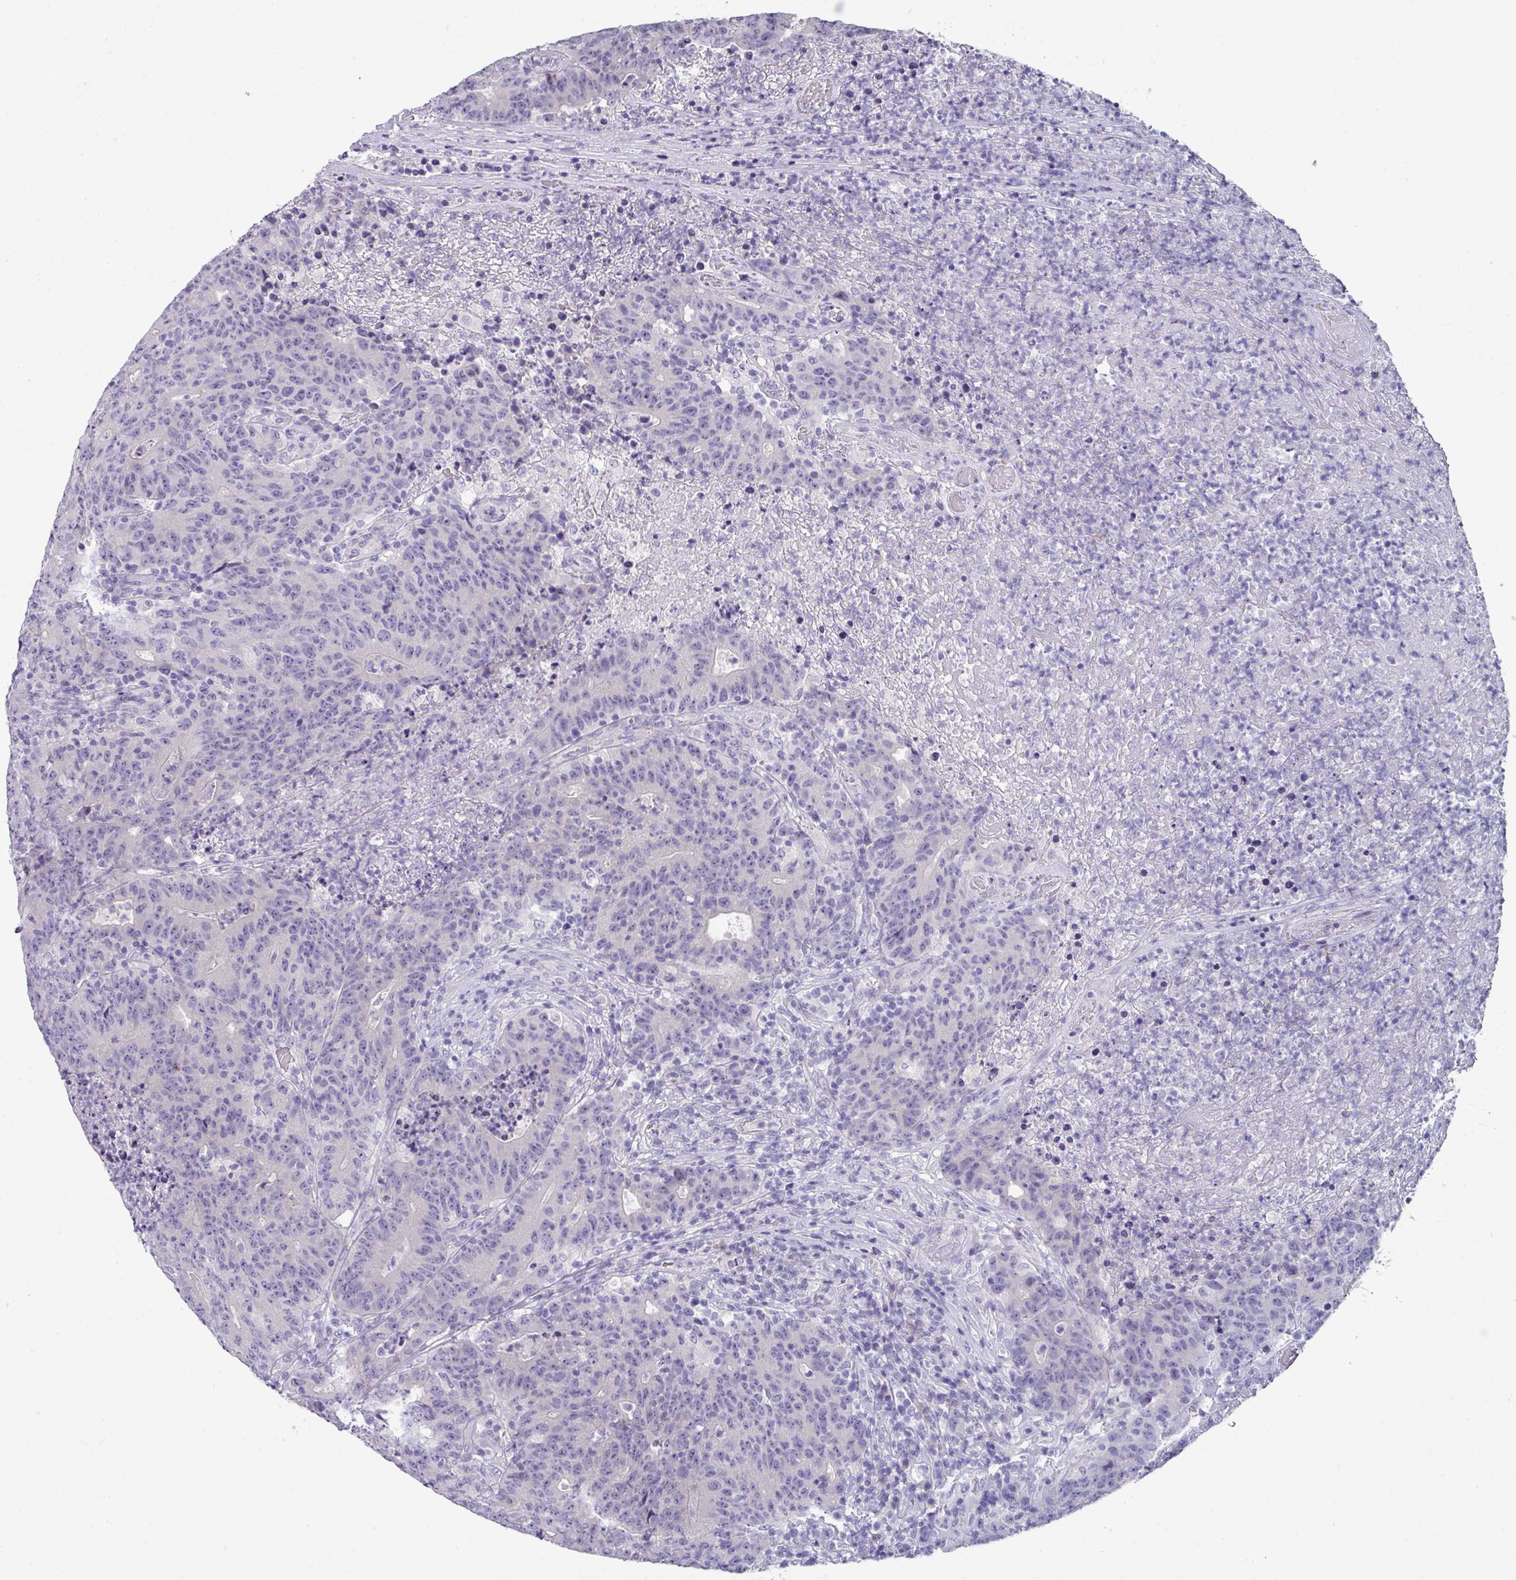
{"staining": {"intensity": "negative", "quantity": "none", "location": "none"}, "tissue": "colorectal cancer", "cell_type": "Tumor cells", "image_type": "cancer", "snomed": [{"axis": "morphology", "description": "Adenocarcinoma, NOS"}, {"axis": "topography", "description": "Colon"}], "caption": "IHC micrograph of neoplastic tissue: human adenocarcinoma (colorectal) stained with DAB shows no significant protein positivity in tumor cells.", "gene": "DEFB115", "patient": {"sex": "female", "age": 75}}